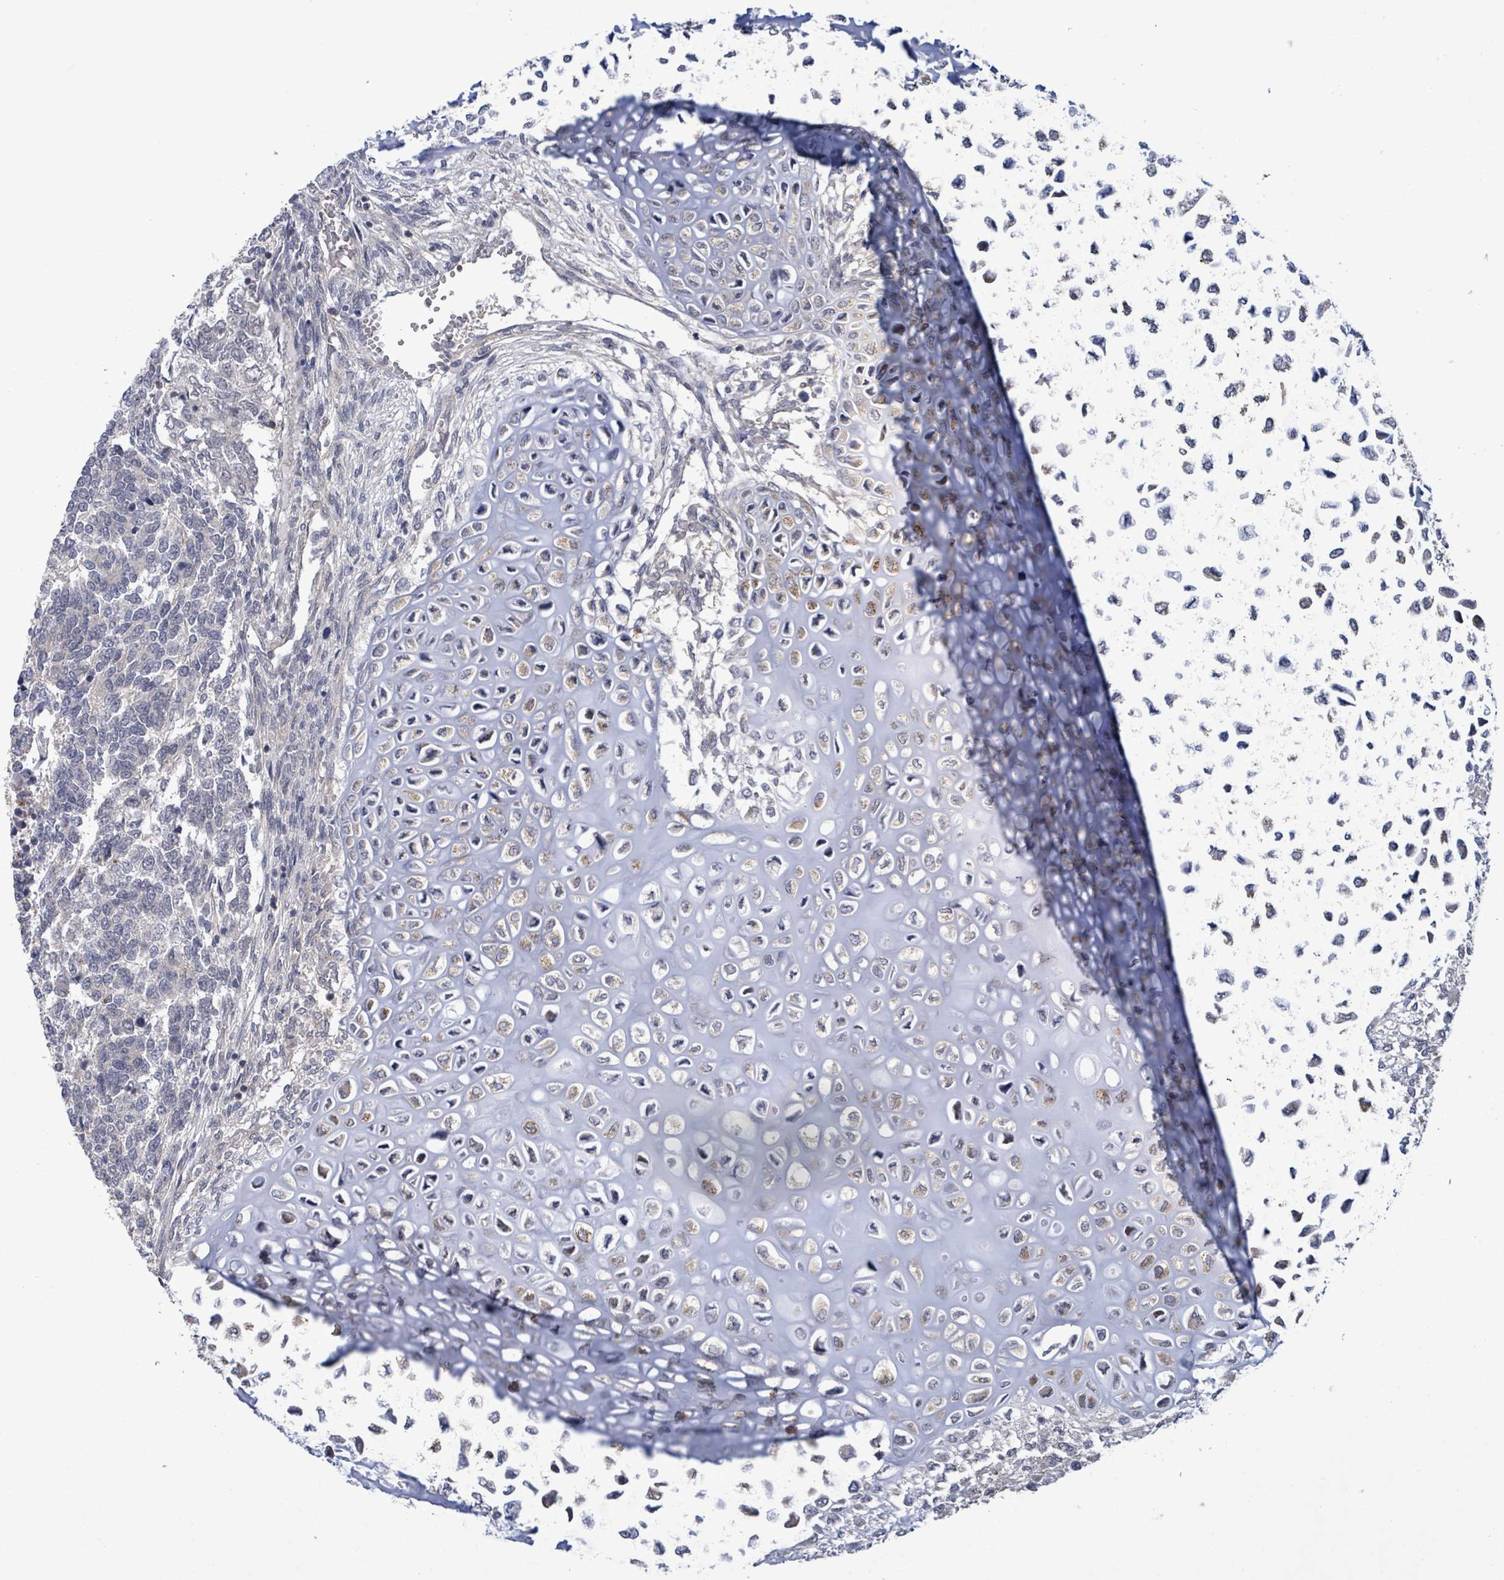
{"staining": {"intensity": "negative", "quantity": "none", "location": "none"}, "tissue": "testis cancer", "cell_type": "Tumor cells", "image_type": "cancer", "snomed": [{"axis": "morphology", "description": "Carcinoma, Embryonal, NOS"}, {"axis": "topography", "description": "Testis"}], "caption": "Immunohistochemistry photomicrograph of human testis cancer stained for a protein (brown), which demonstrates no staining in tumor cells.", "gene": "AMMECR1", "patient": {"sex": "male", "age": 23}}